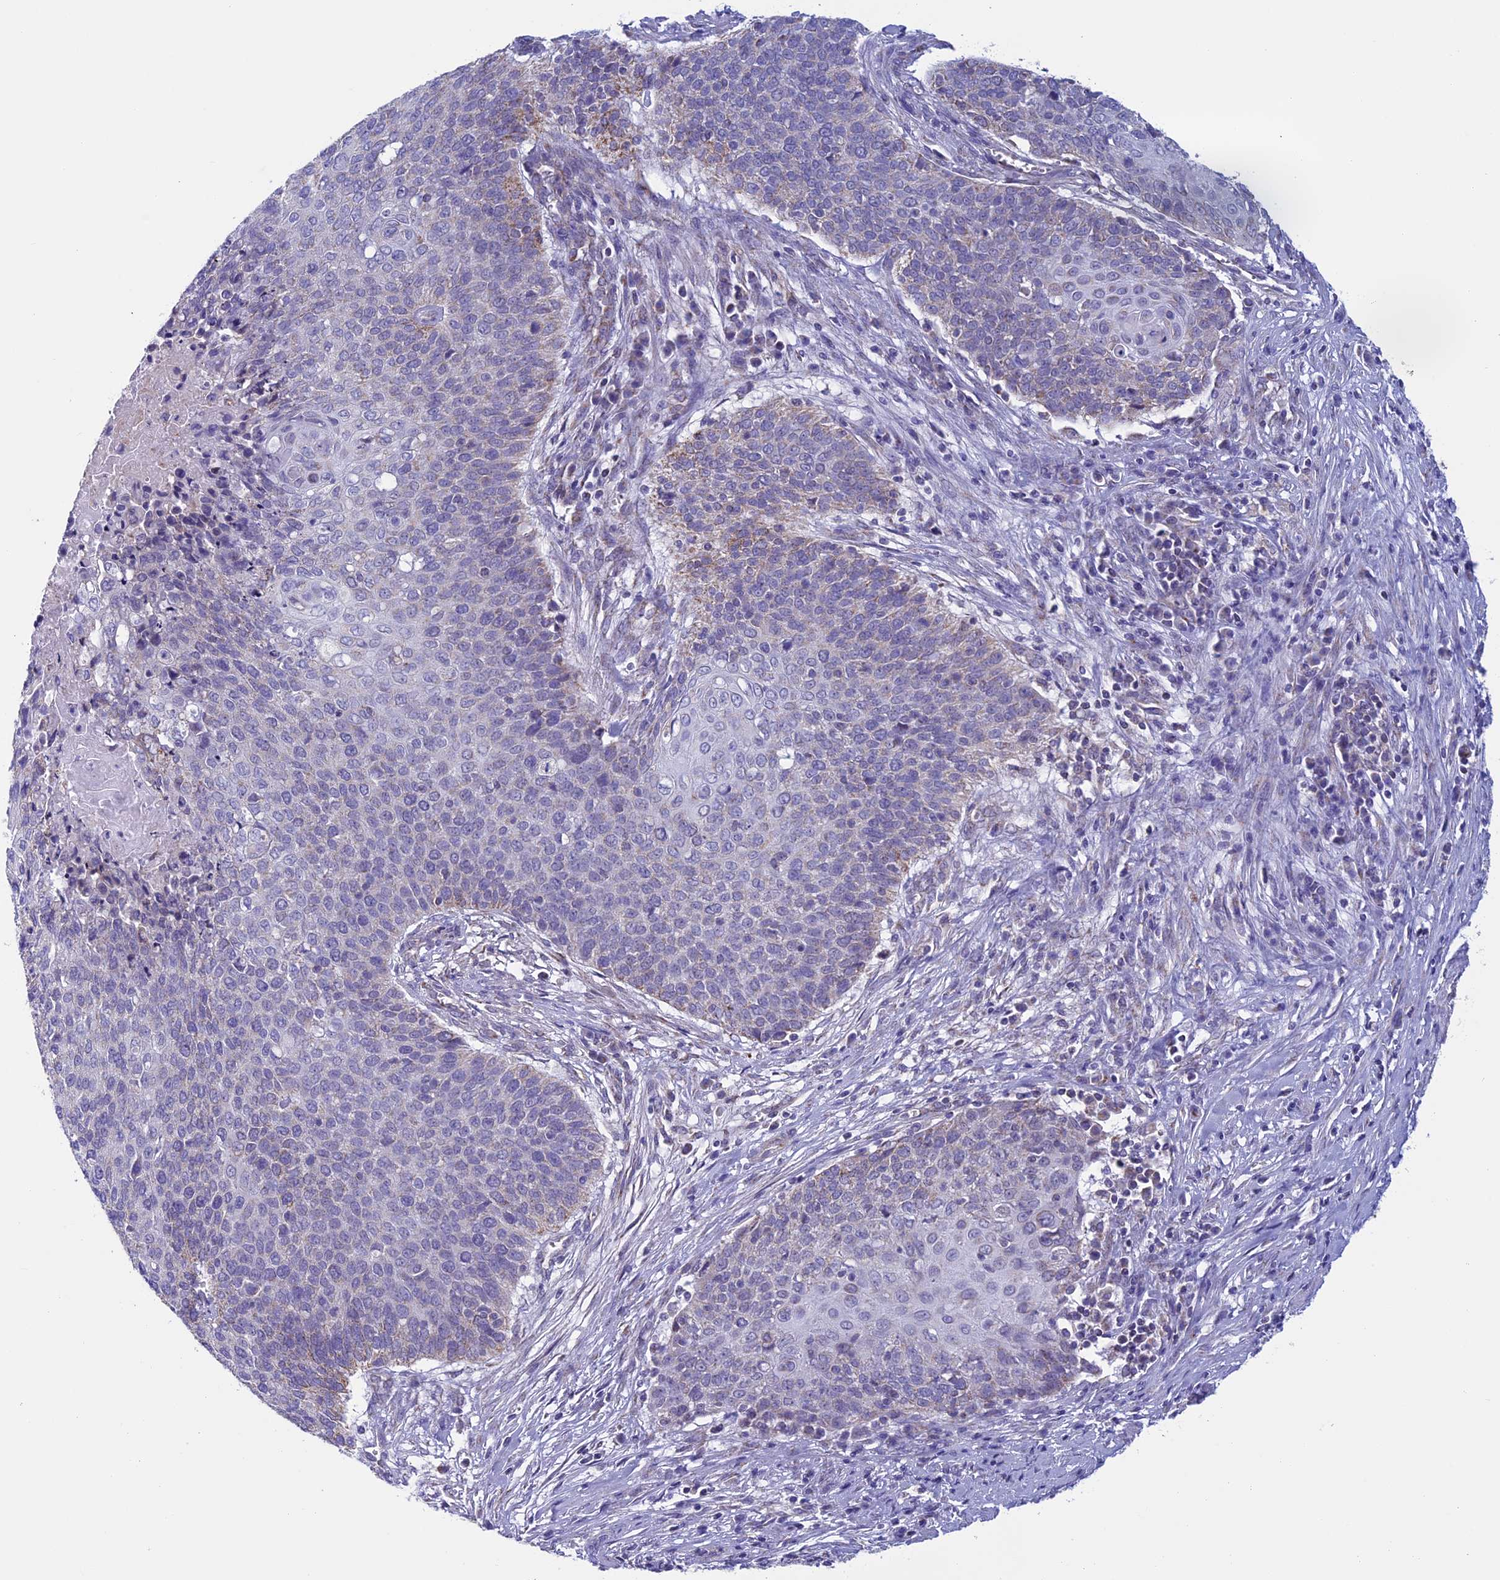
{"staining": {"intensity": "weak", "quantity": "<25%", "location": "cytoplasmic/membranous"}, "tissue": "cervical cancer", "cell_type": "Tumor cells", "image_type": "cancer", "snomed": [{"axis": "morphology", "description": "Squamous cell carcinoma, NOS"}, {"axis": "topography", "description": "Cervix"}], "caption": "Immunohistochemical staining of cervical cancer exhibits no significant positivity in tumor cells.", "gene": "MFSD12", "patient": {"sex": "female", "age": 39}}